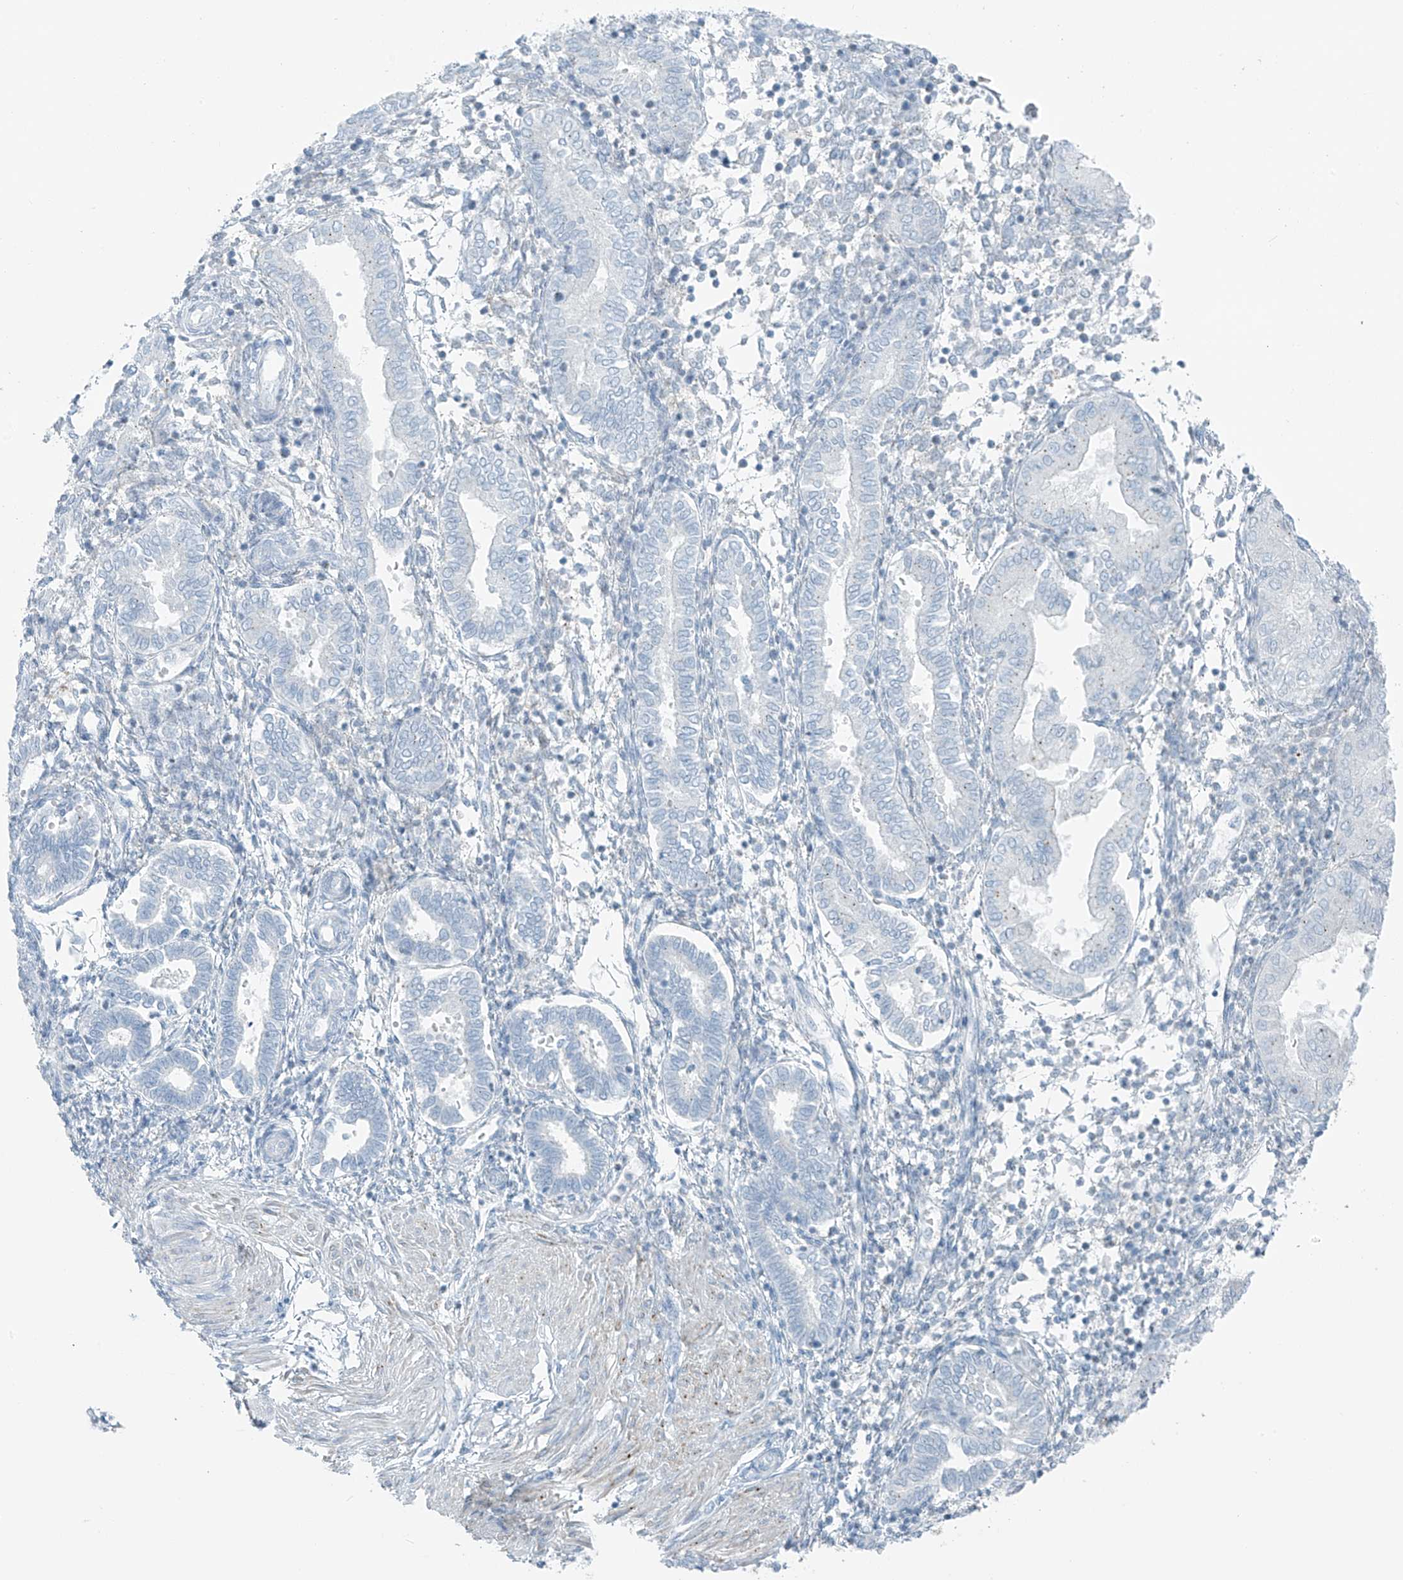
{"staining": {"intensity": "negative", "quantity": "none", "location": "none"}, "tissue": "endometrium", "cell_type": "Cells in endometrial stroma", "image_type": "normal", "snomed": [{"axis": "morphology", "description": "Normal tissue, NOS"}, {"axis": "topography", "description": "Endometrium"}], "caption": "High power microscopy image of an immunohistochemistry (IHC) photomicrograph of unremarkable endometrium, revealing no significant expression in cells in endometrial stroma.", "gene": "SLC25A43", "patient": {"sex": "female", "age": 53}}